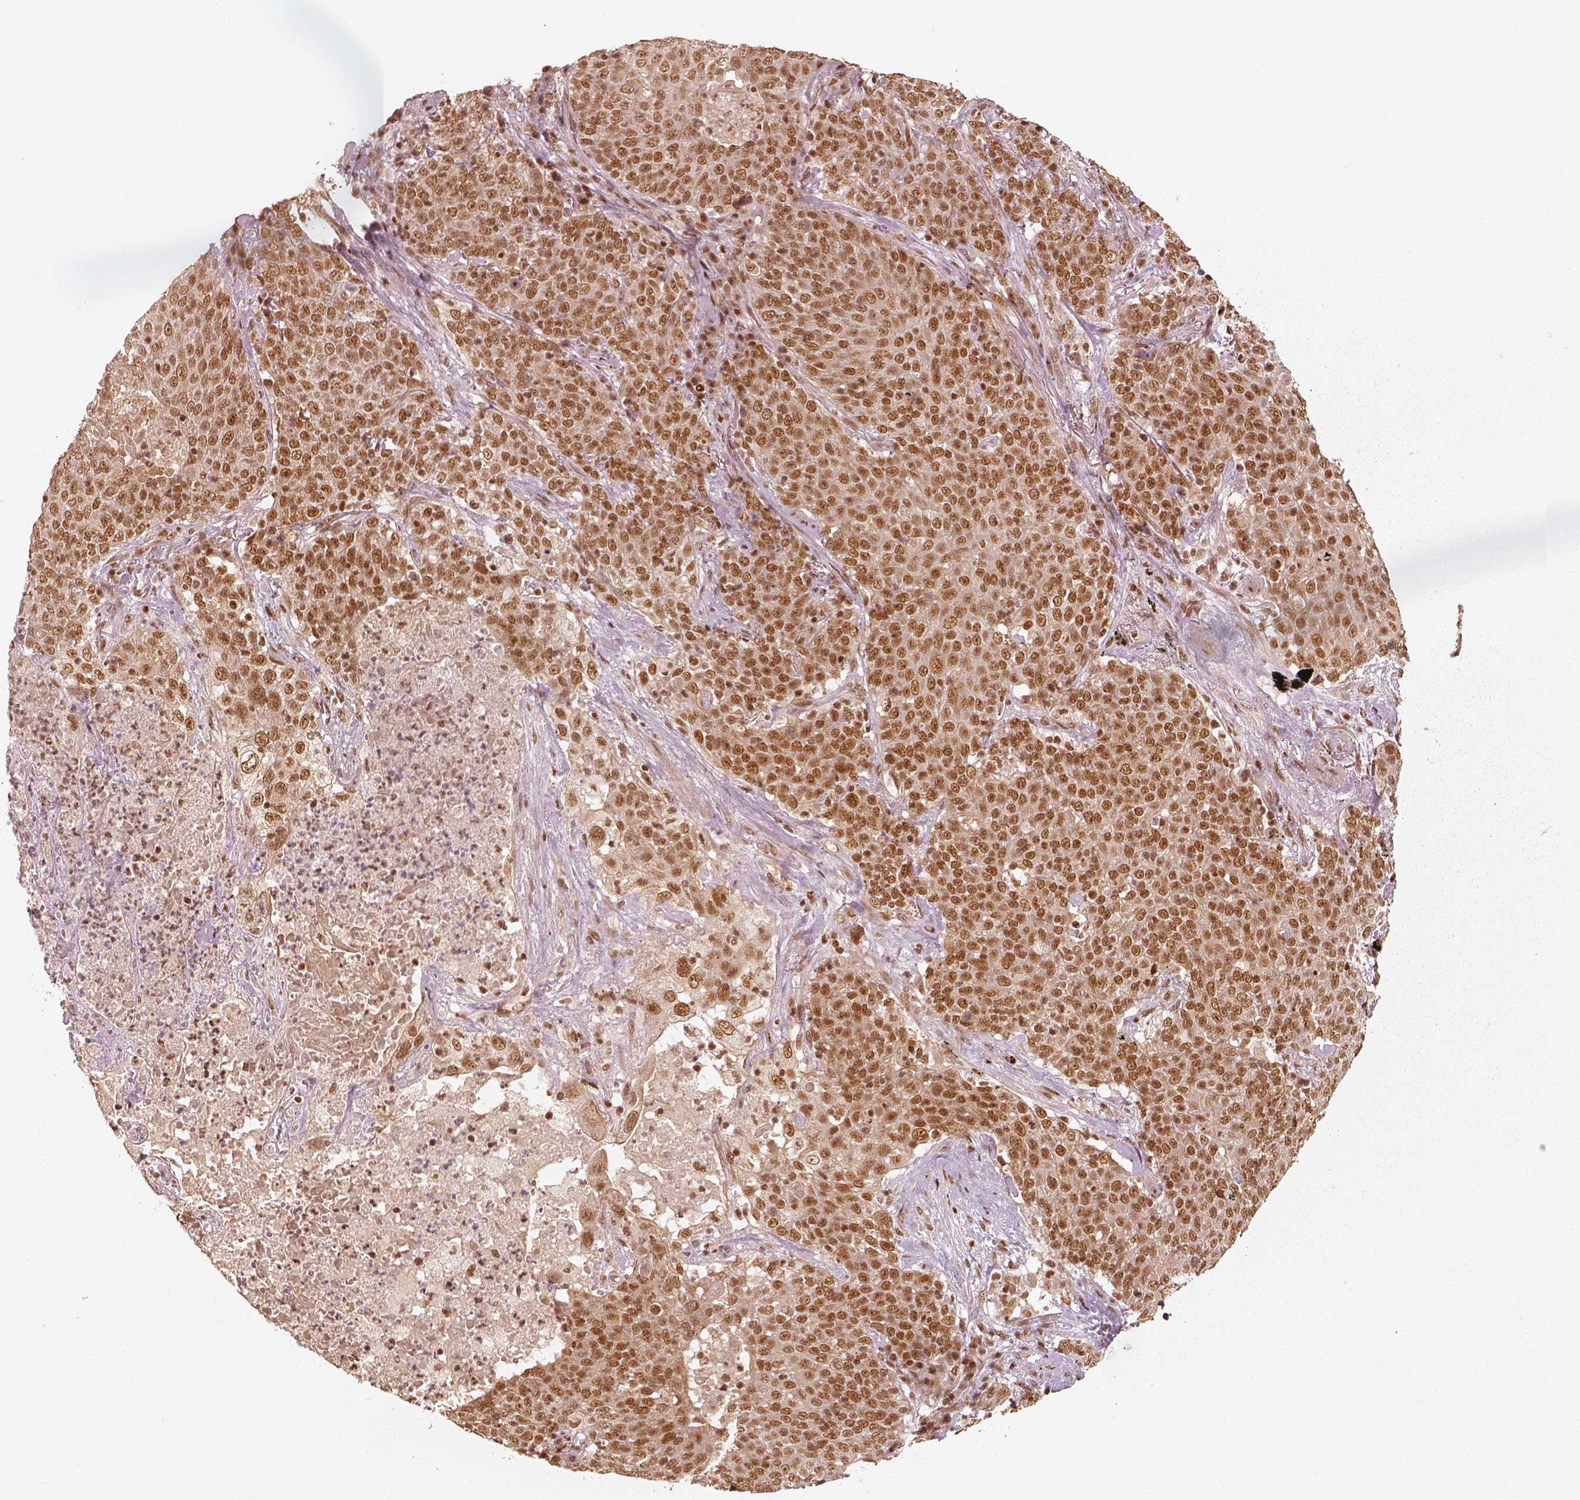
{"staining": {"intensity": "strong", "quantity": ">75%", "location": "nuclear"}, "tissue": "lung cancer", "cell_type": "Tumor cells", "image_type": "cancer", "snomed": [{"axis": "morphology", "description": "Squamous cell carcinoma, NOS"}, {"axis": "topography", "description": "Lung"}], "caption": "A brown stain labels strong nuclear staining of a protein in lung cancer tumor cells.", "gene": "GMEB2", "patient": {"sex": "male", "age": 82}}